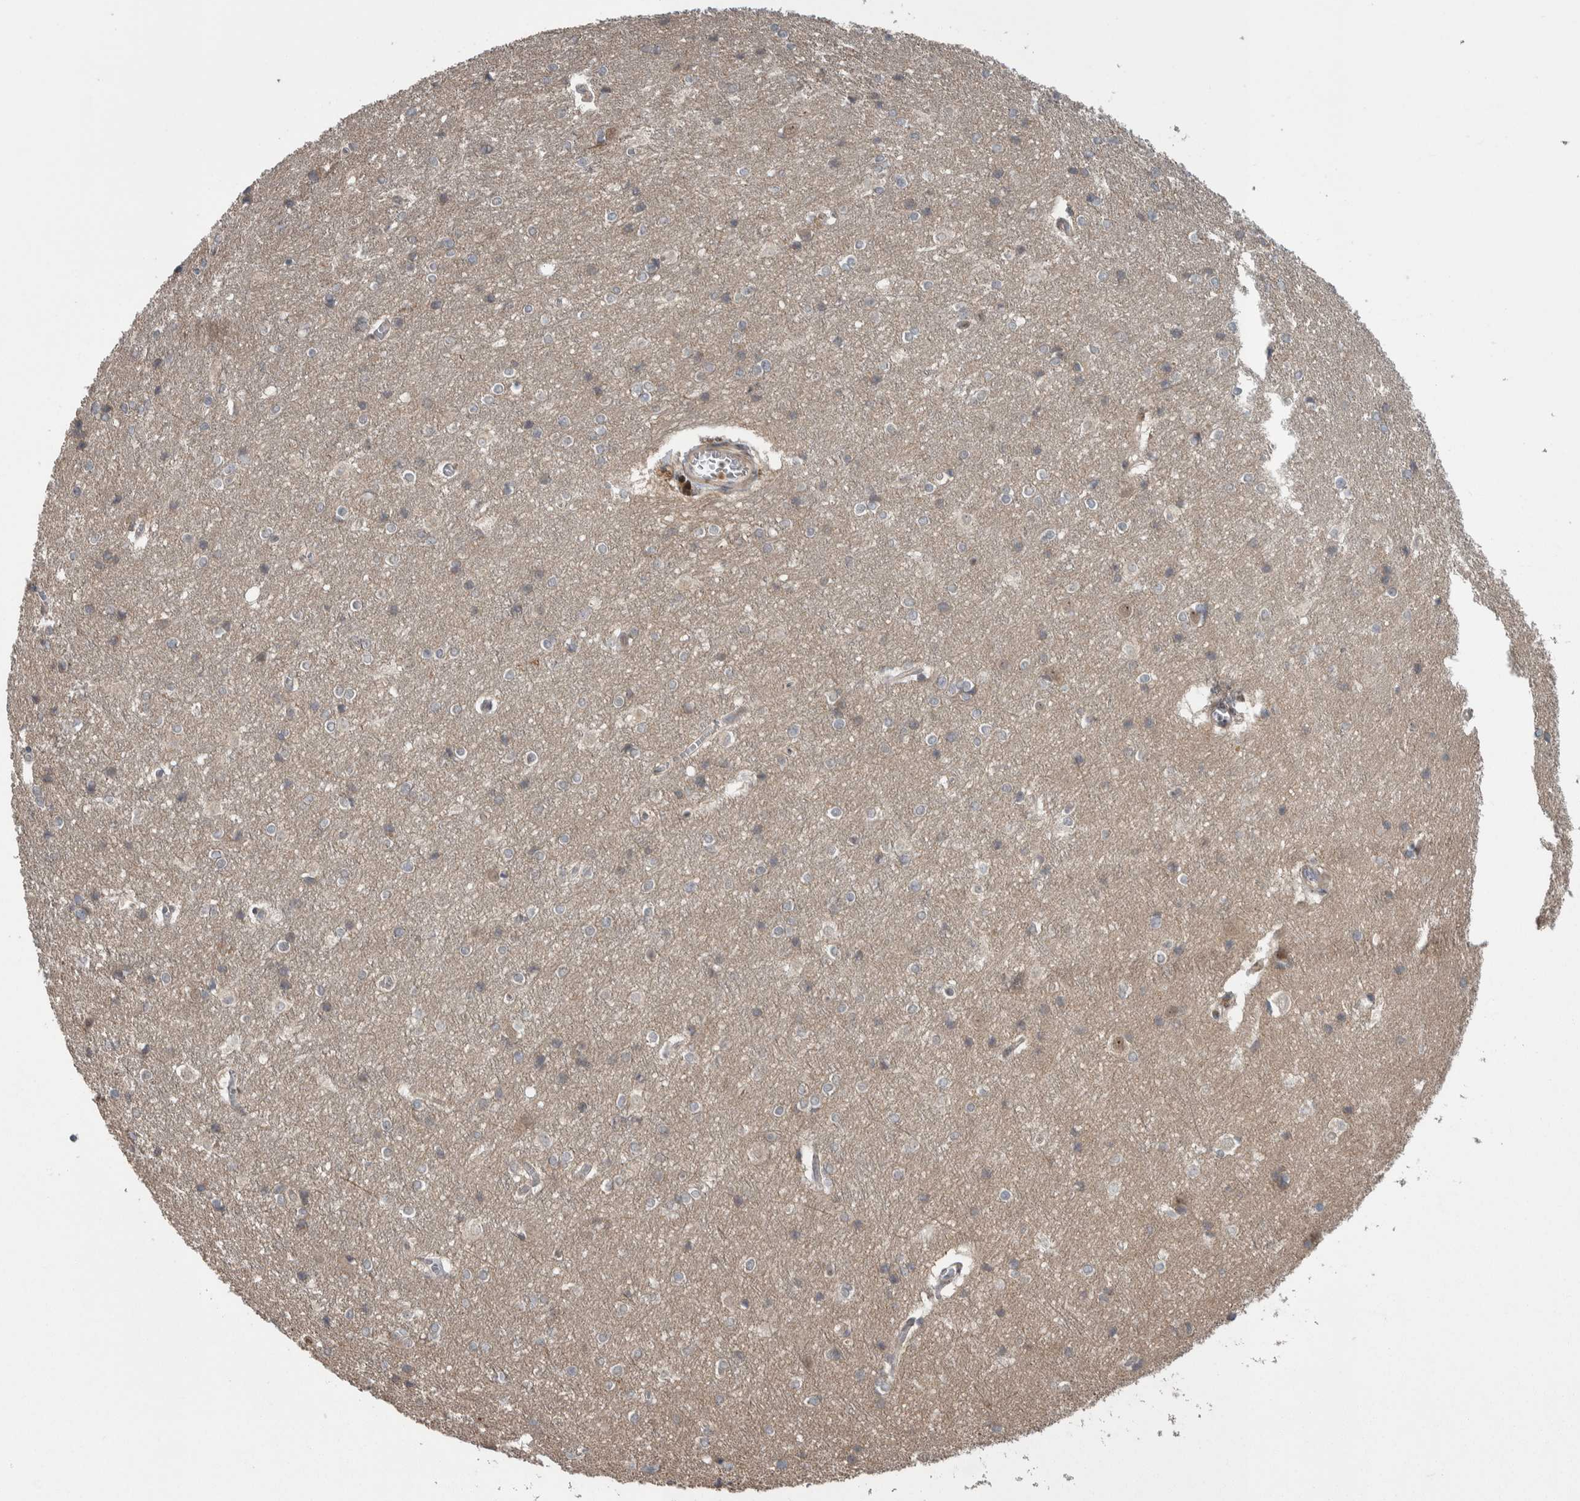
{"staining": {"intensity": "negative", "quantity": "none", "location": "none"}, "tissue": "cerebral cortex", "cell_type": "Endothelial cells", "image_type": "normal", "snomed": [{"axis": "morphology", "description": "Normal tissue, NOS"}, {"axis": "topography", "description": "Cerebral cortex"}], "caption": "This is an immunohistochemistry (IHC) micrograph of benign human cerebral cortex. There is no positivity in endothelial cells.", "gene": "CWC27", "patient": {"sex": "male", "age": 54}}